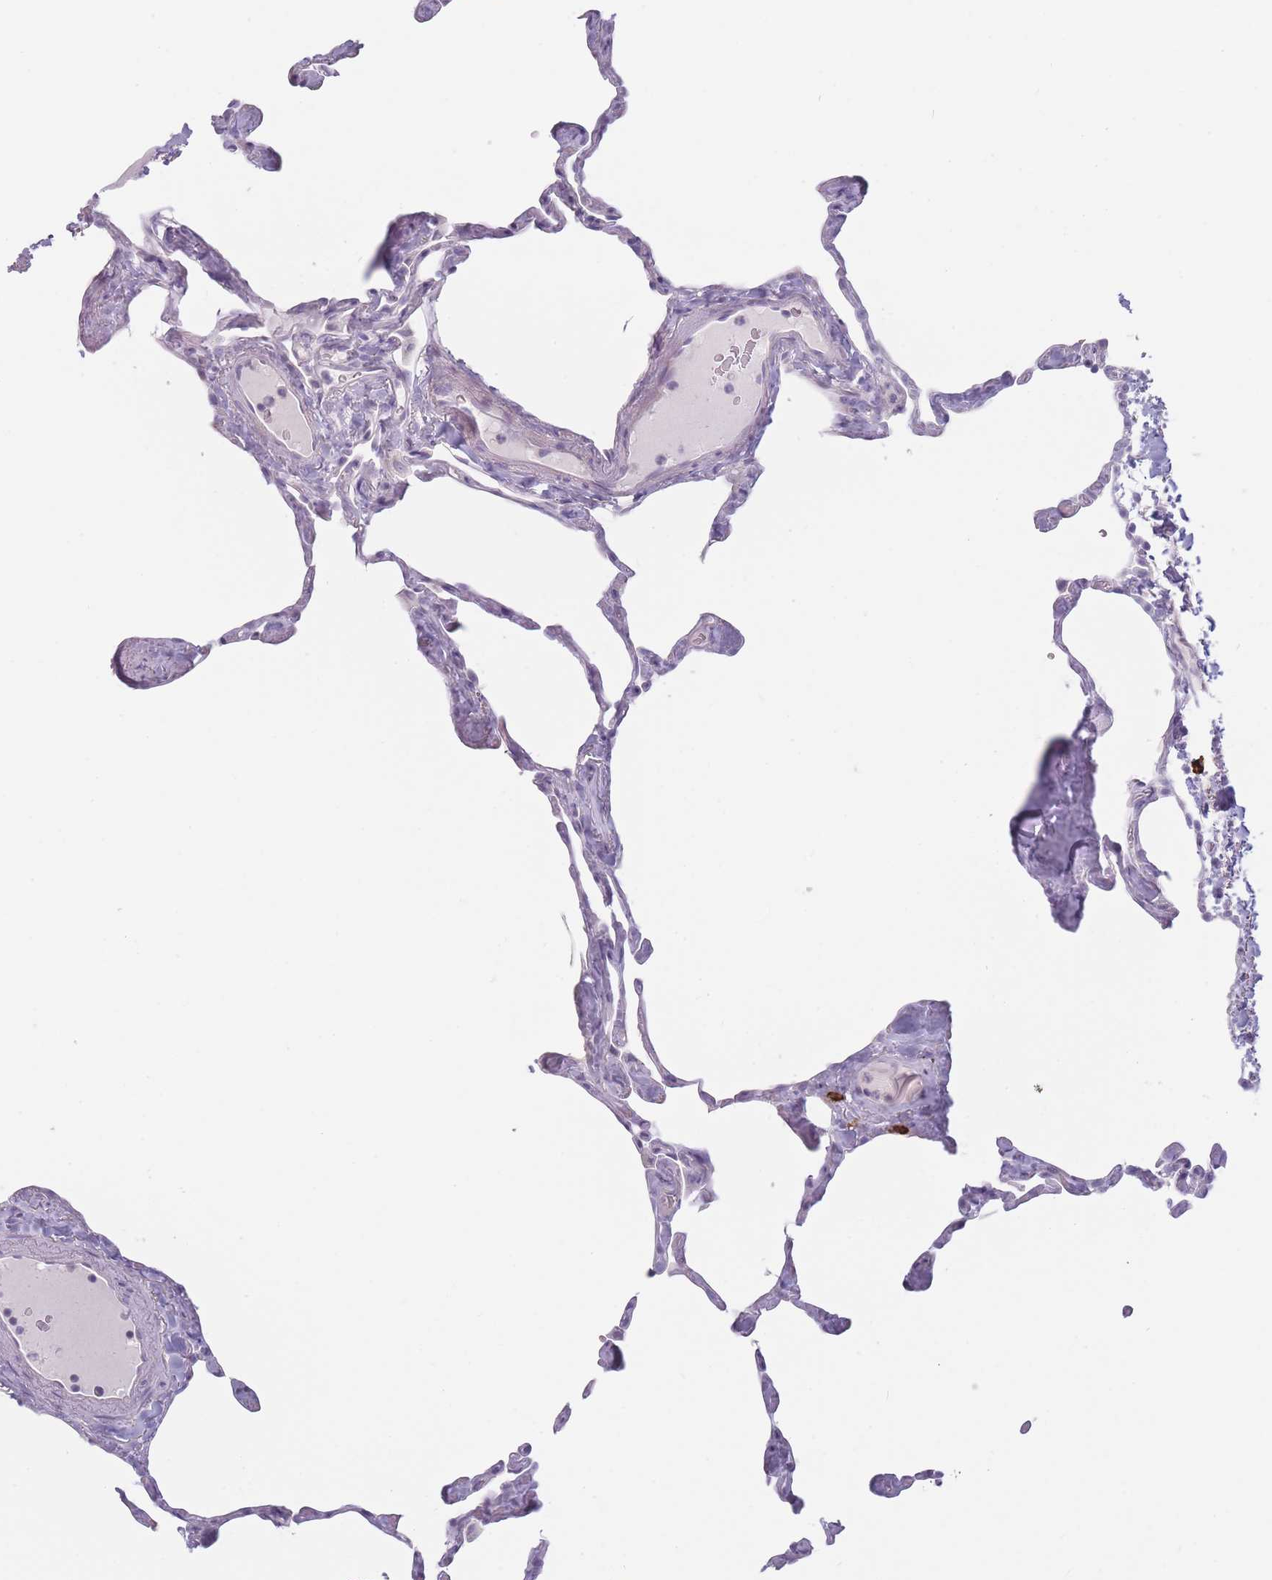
{"staining": {"intensity": "strong", "quantity": "<25%", "location": "cytoplasmic/membranous"}, "tissue": "lung", "cell_type": "Alveolar cells", "image_type": "normal", "snomed": [{"axis": "morphology", "description": "Normal tissue, NOS"}, {"axis": "topography", "description": "Lung"}], "caption": "This photomicrograph shows normal lung stained with immunohistochemistry (IHC) to label a protein in brown. The cytoplasmic/membranous of alveolar cells show strong positivity for the protein. Nuclei are counter-stained blue.", "gene": "PLEKHG2", "patient": {"sex": "male", "age": 65}}